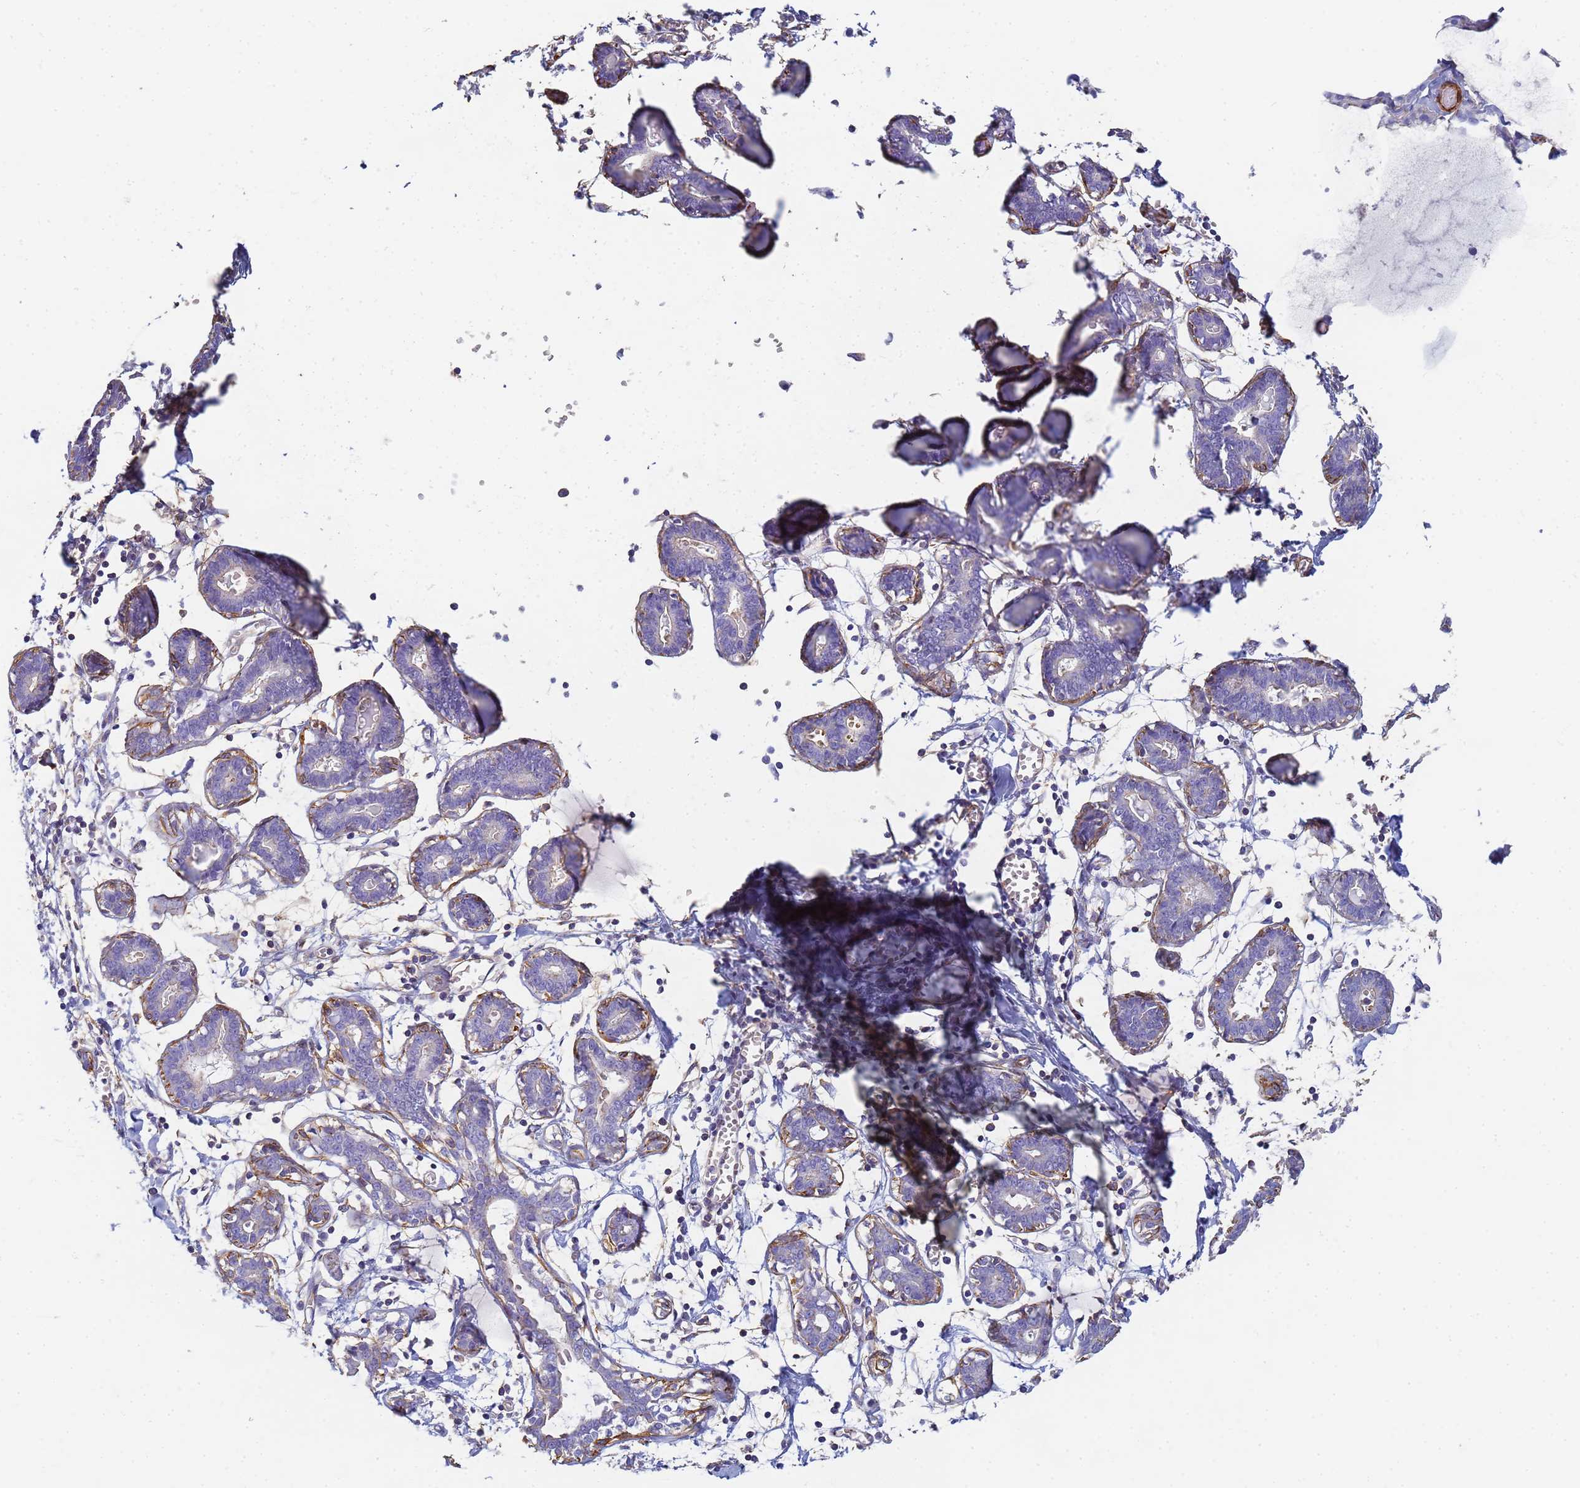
{"staining": {"intensity": "negative", "quantity": "none", "location": "none"}, "tissue": "breast", "cell_type": "Adipocytes", "image_type": "normal", "snomed": [{"axis": "morphology", "description": "Normal tissue, NOS"}, {"axis": "topography", "description": "Breast"}], "caption": "Immunohistochemical staining of unremarkable breast shows no significant positivity in adipocytes. The staining was performed using DAB (3,3'-diaminobenzidine) to visualize the protein expression in brown, while the nuclei were stained in blue with hematoxylin (Magnification: 20x).", "gene": "TPM1", "patient": {"sex": "female", "age": 27}}